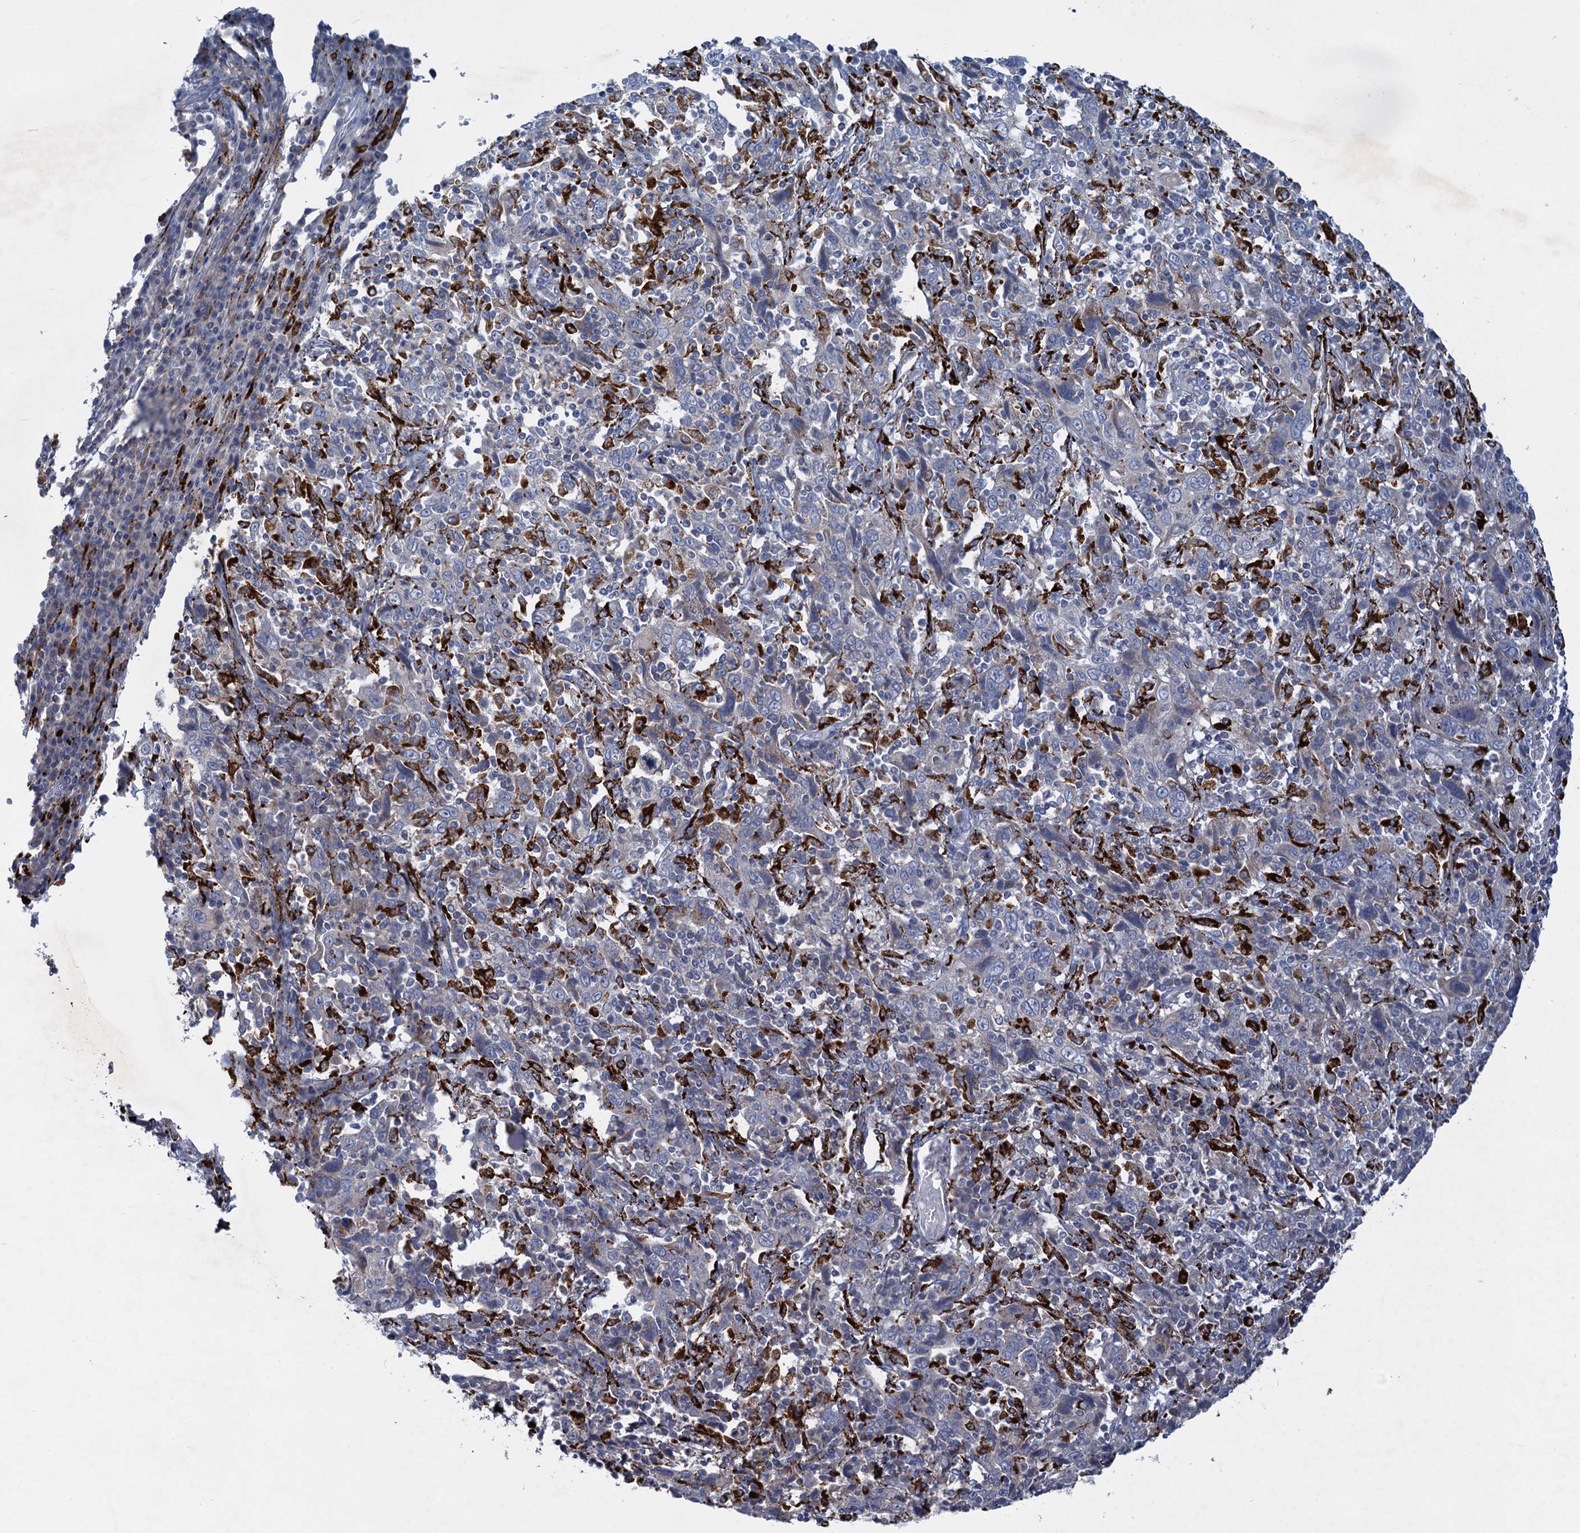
{"staining": {"intensity": "negative", "quantity": "none", "location": "none"}, "tissue": "cervical cancer", "cell_type": "Tumor cells", "image_type": "cancer", "snomed": [{"axis": "morphology", "description": "Squamous cell carcinoma, NOS"}, {"axis": "topography", "description": "Cervix"}], "caption": "DAB (3,3'-diaminobenzidine) immunohistochemical staining of cervical squamous cell carcinoma exhibits no significant staining in tumor cells.", "gene": "ANKS3", "patient": {"sex": "female", "age": 46}}